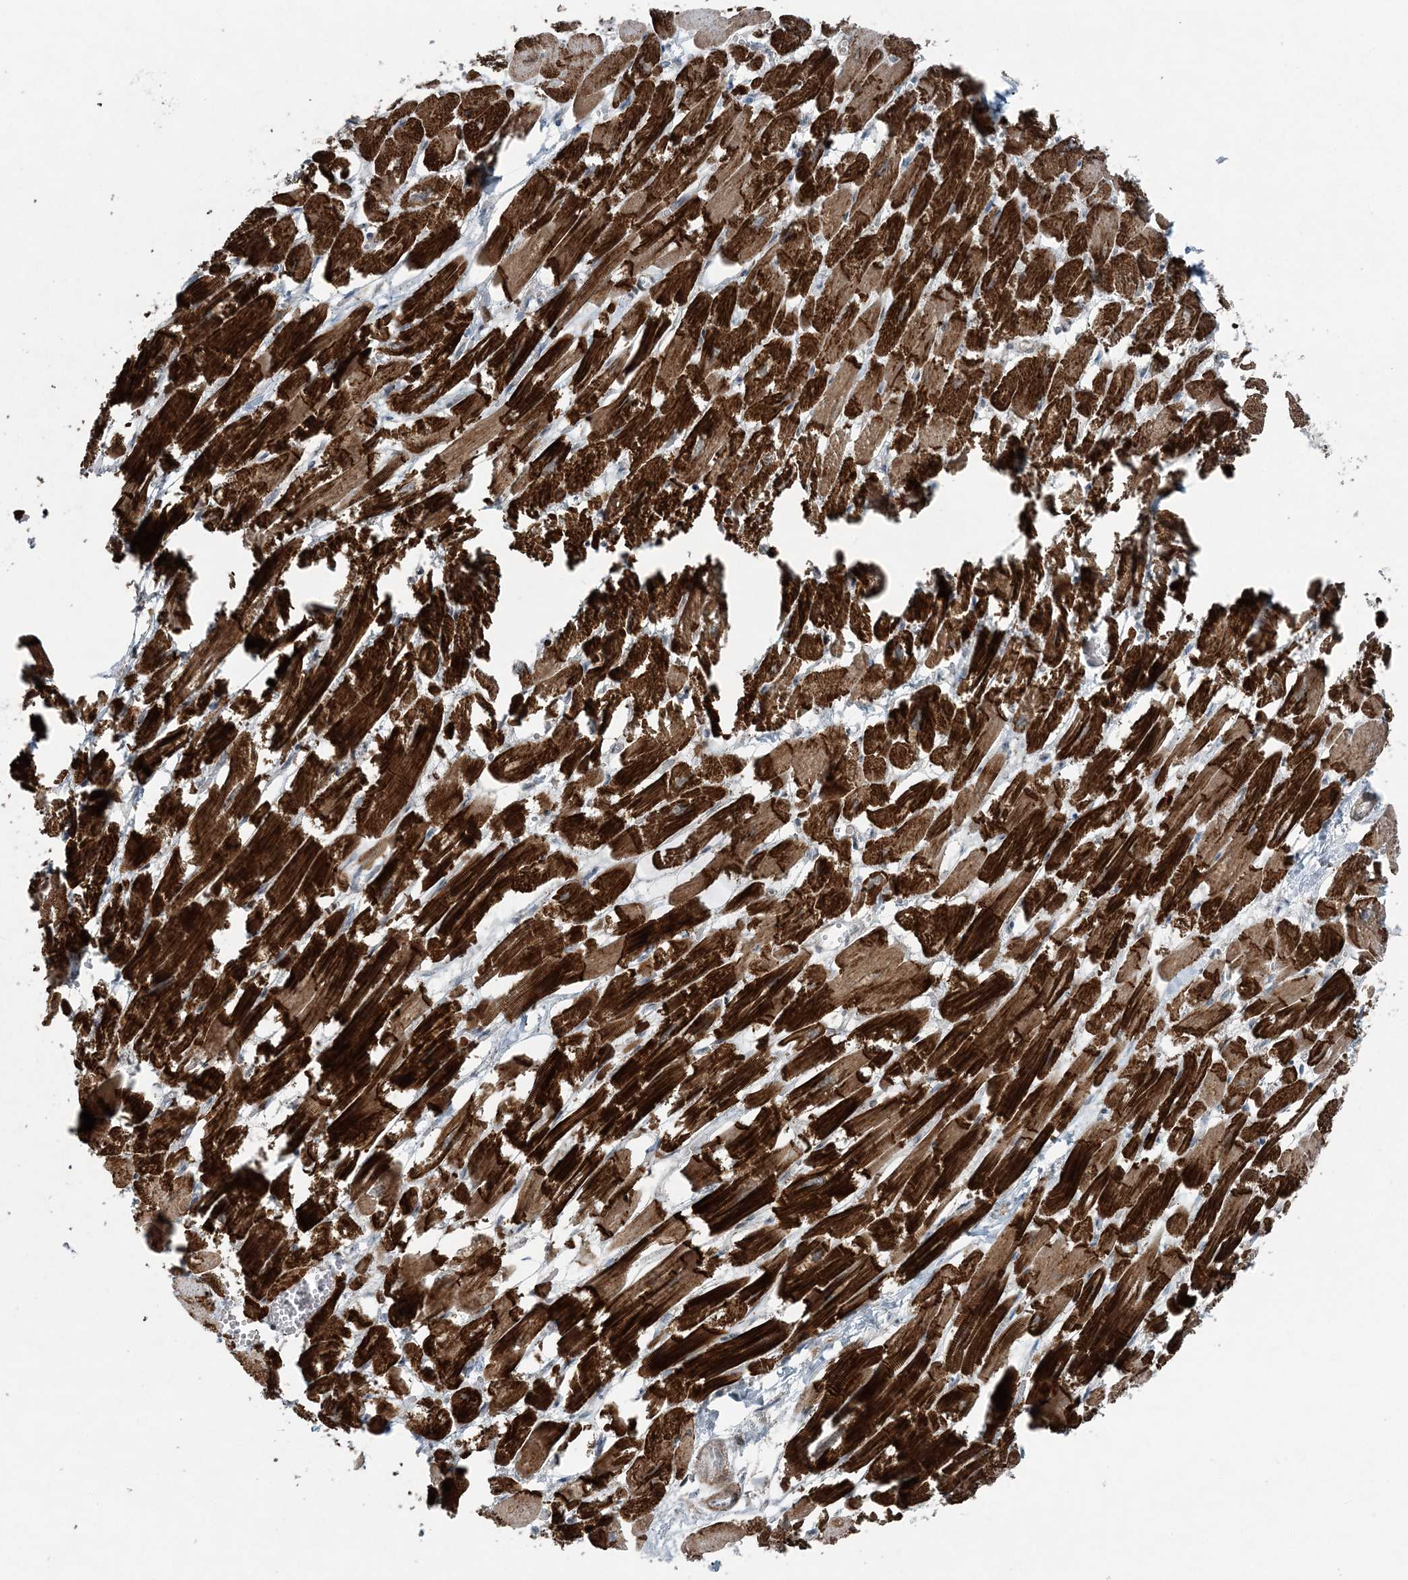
{"staining": {"intensity": "strong", "quantity": ">75%", "location": "cytoplasmic/membranous"}, "tissue": "heart muscle", "cell_type": "Cardiomyocytes", "image_type": "normal", "snomed": [{"axis": "morphology", "description": "Normal tissue, NOS"}, {"axis": "topography", "description": "Heart"}], "caption": "A histopathology image showing strong cytoplasmic/membranous positivity in about >75% of cardiomyocytes in normal heart muscle, as visualized by brown immunohistochemical staining.", "gene": "GCC2", "patient": {"sex": "male", "age": 54}}